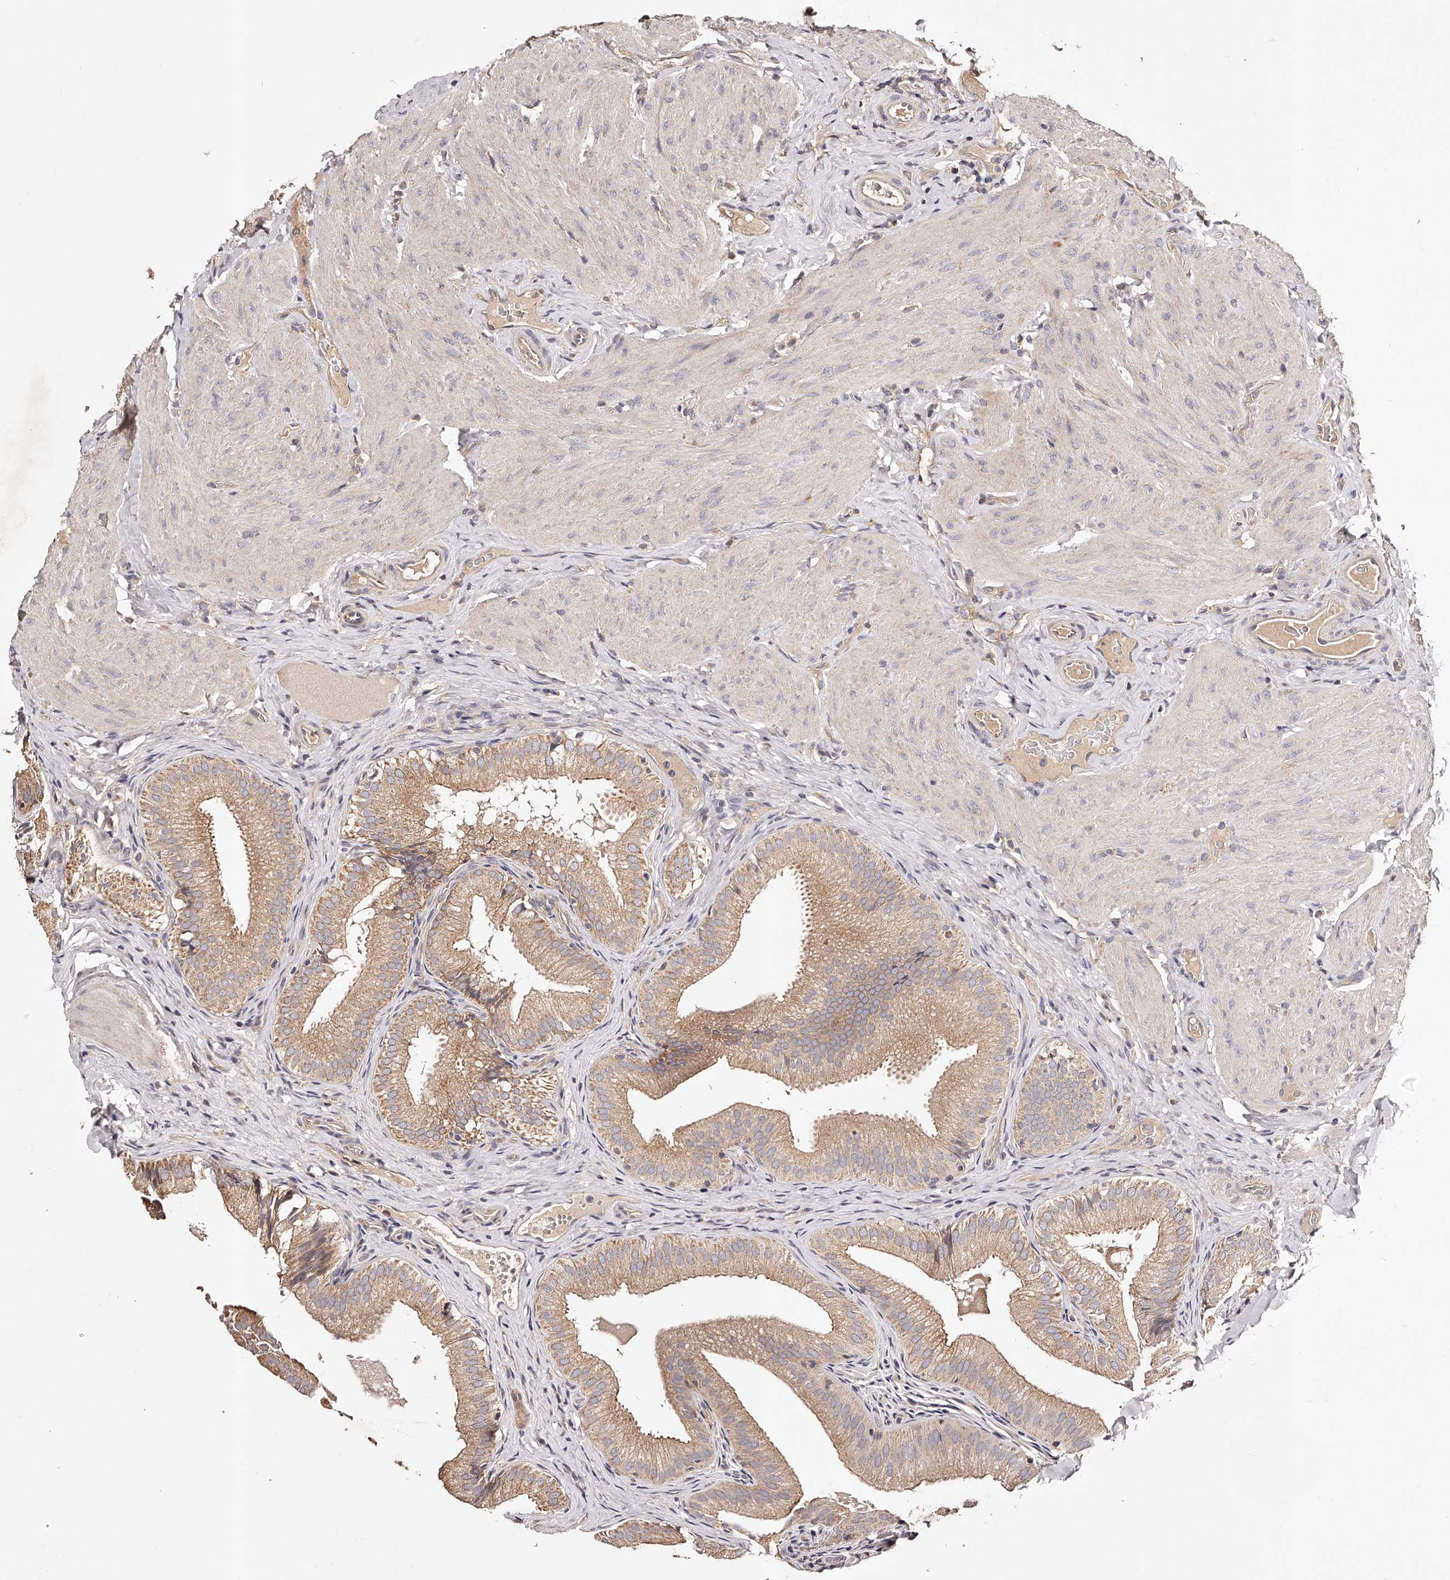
{"staining": {"intensity": "moderate", "quantity": ">75%", "location": "cytoplasmic/membranous"}, "tissue": "gallbladder", "cell_type": "Glandular cells", "image_type": "normal", "snomed": [{"axis": "morphology", "description": "Normal tissue, NOS"}, {"axis": "topography", "description": "Gallbladder"}], "caption": "A histopathology image of human gallbladder stained for a protein shows moderate cytoplasmic/membranous brown staining in glandular cells.", "gene": "USP21", "patient": {"sex": "female", "age": 30}}